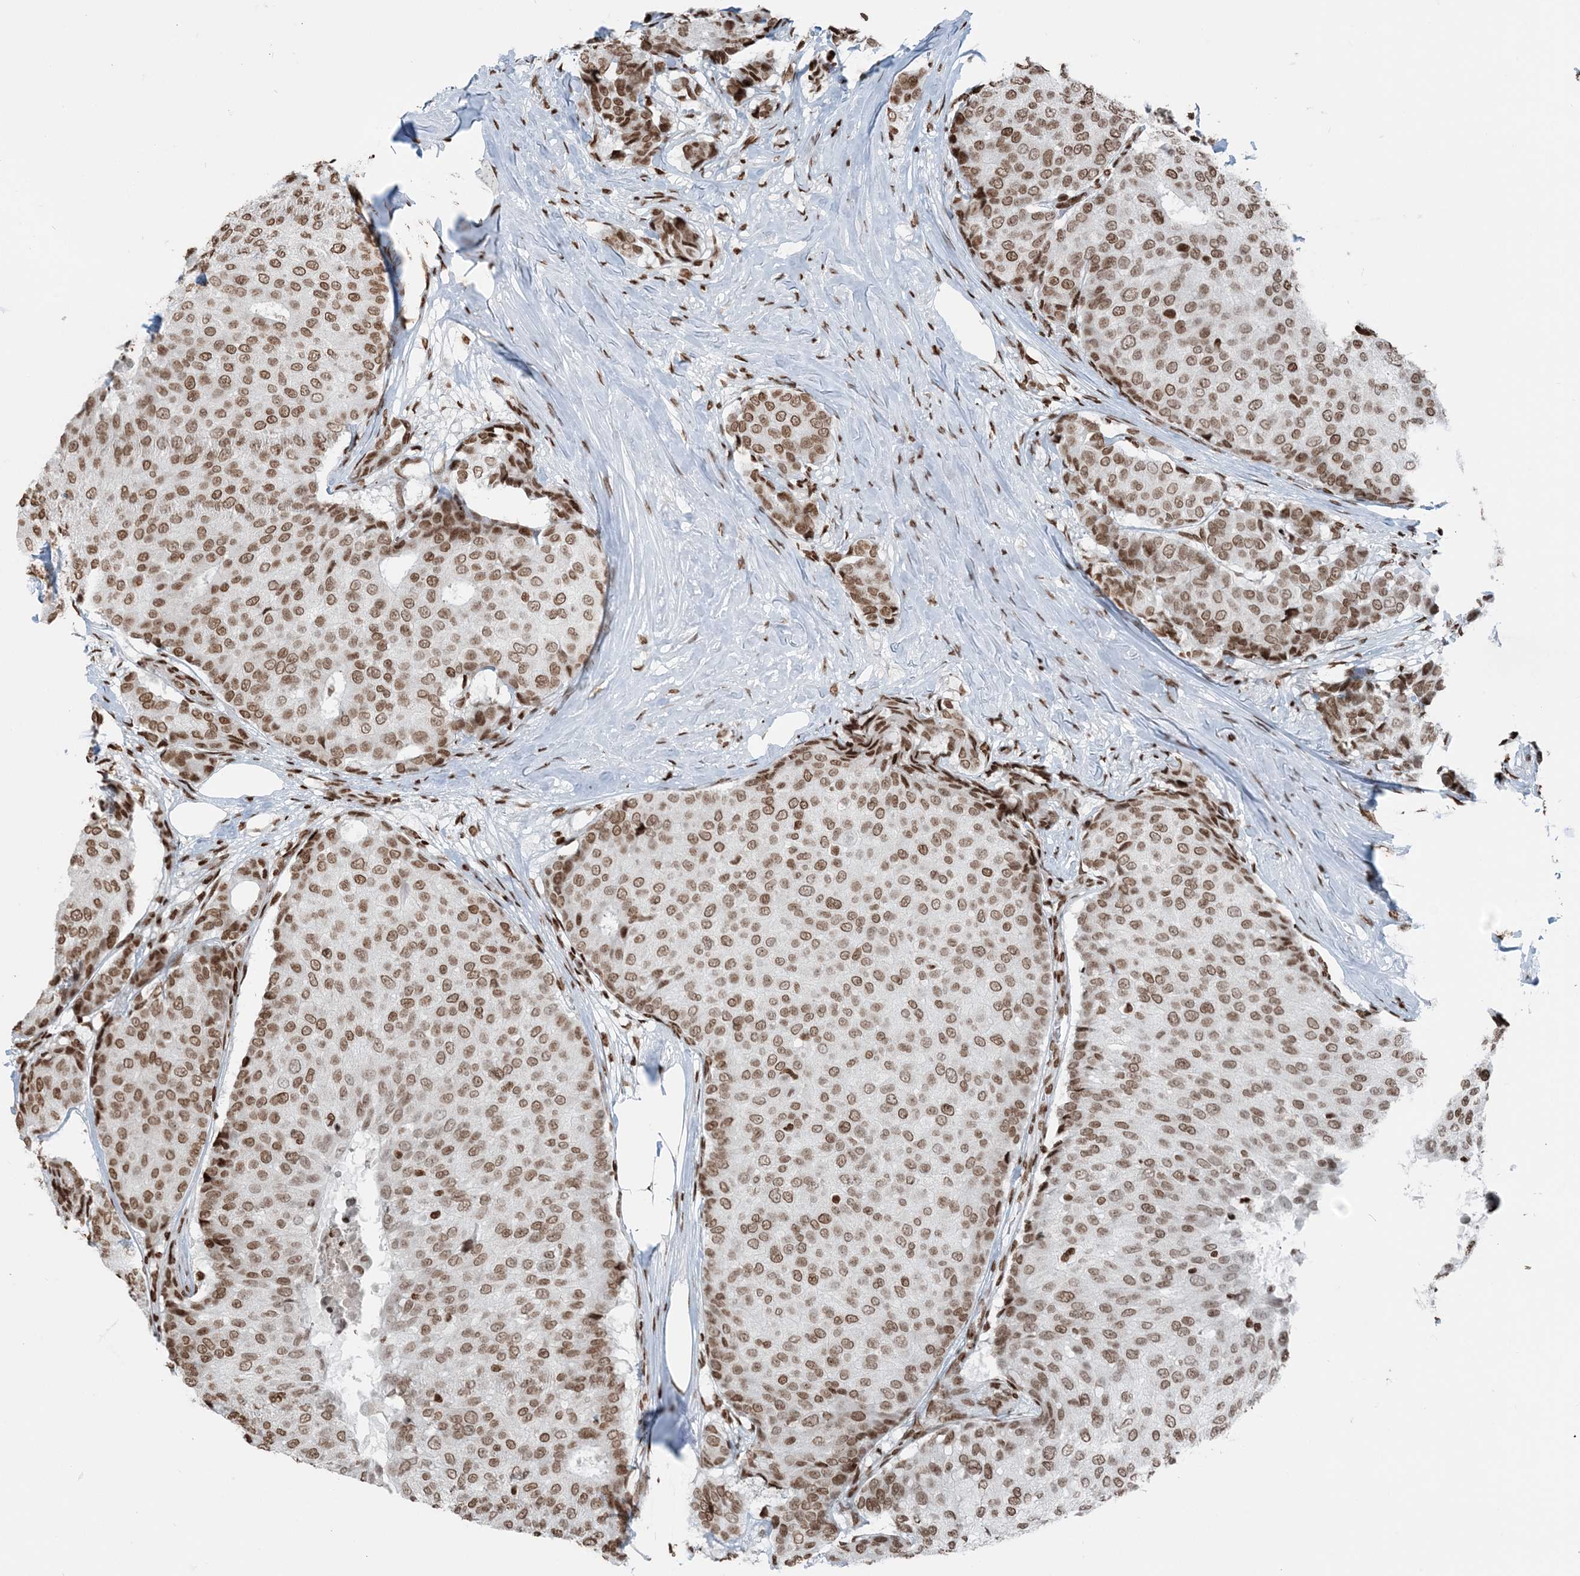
{"staining": {"intensity": "moderate", "quantity": ">75%", "location": "nuclear"}, "tissue": "breast cancer", "cell_type": "Tumor cells", "image_type": "cancer", "snomed": [{"axis": "morphology", "description": "Duct carcinoma"}, {"axis": "topography", "description": "Breast"}], "caption": "High-power microscopy captured an IHC micrograph of breast invasive ductal carcinoma, revealing moderate nuclear expression in about >75% of tumor cells.", "gene": "H3-3B", "patient": {"sex": "female", "age": 75}}